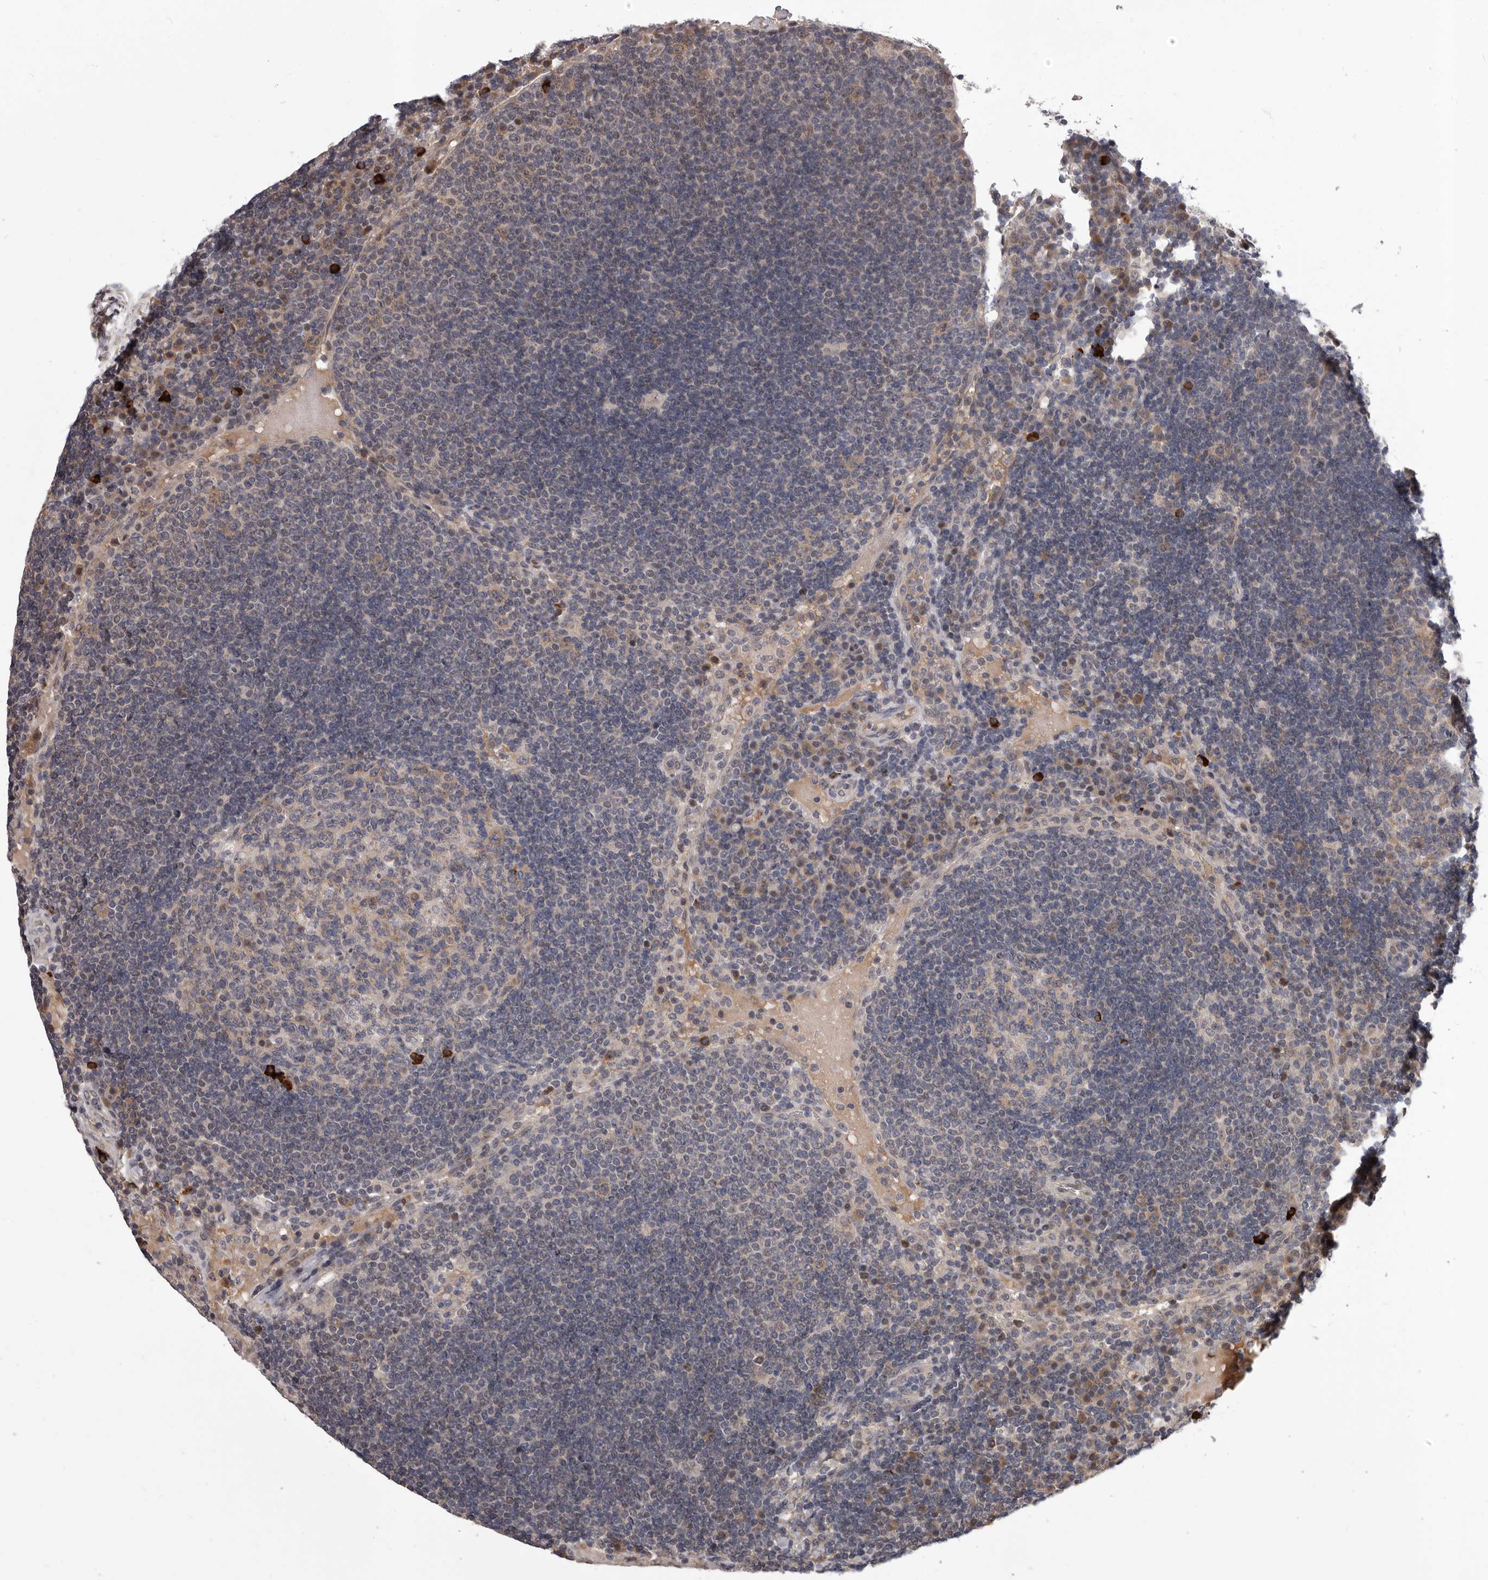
{"staining": {"intensity": "strong", "quantity": "<25%", "location": "cytoplasmic/membranous"}, "tissue": "lymph node", "cell_type": "Germinal center cells", "image_type": "normal", "snomed": [{"axis": "morphology", "description": "Normal tissue, NOS"}, {"axis": "topography", "description": "Lymph node"}], "caption": "Normal lymph node shows strong cytoplasmic/membranous staining in approximately <25% of germinal center cells, visualized by immunohistochemistry.", "gene": "MED8", "patient": {"sex": "female", "age": 53}}